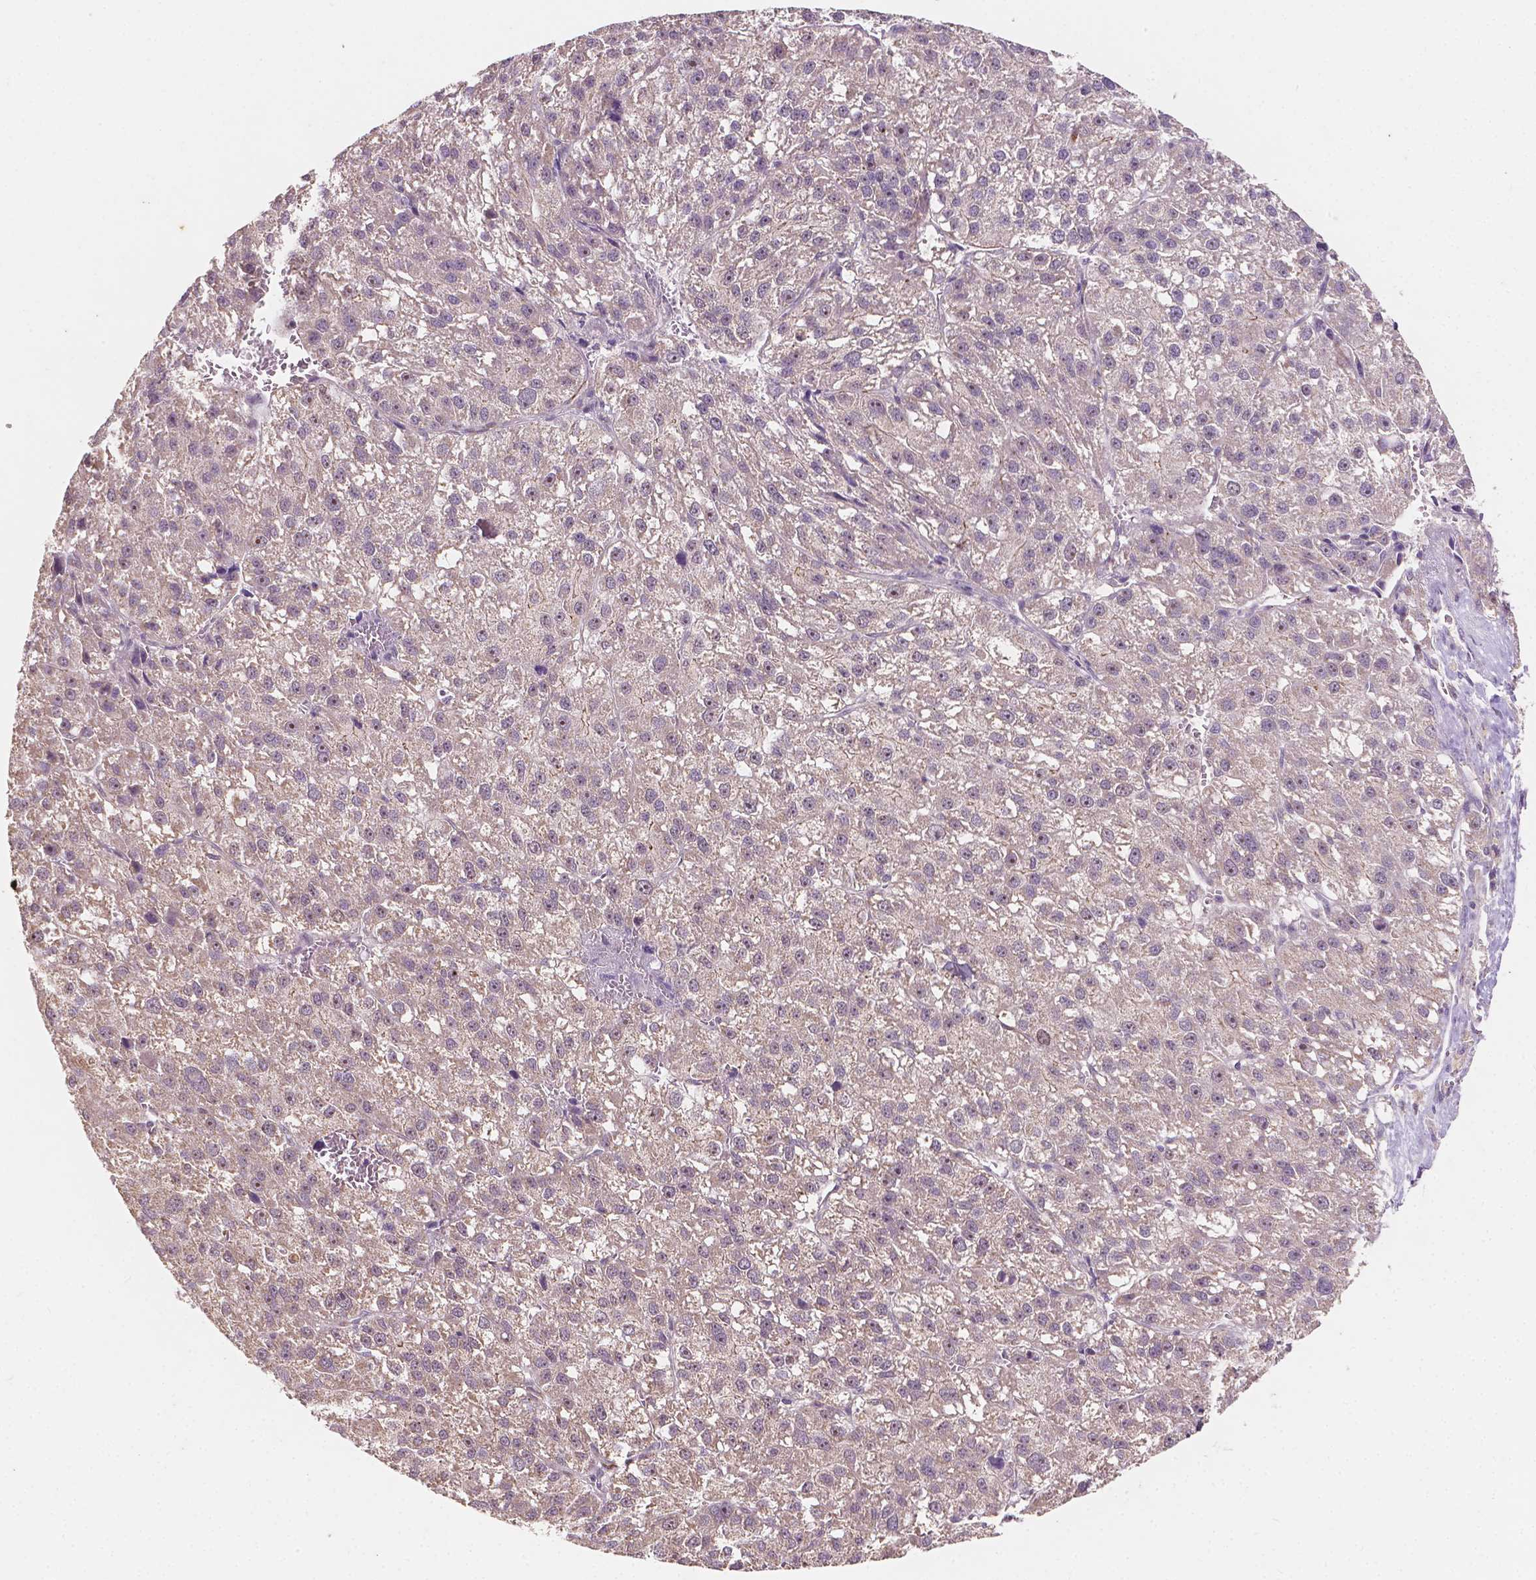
{"staining": {"intensity": "weak", "quantity": "25%-75%", "location": "cytoplasmic/membranous"}, "tissue": "liver cancer", "cell_type": "Tumor cells", "image_type": "cancer", "snomed": [{"axis": "morphology", "description": "Carcinoma, Hepatocellular, NOS"}, {"axis": "topography", "description": "Liver"}], "caption": "This is a histology image of IHC staining of liver cancer, which shows weak staining in the cytoplasmic/membranous of tumor cells.", "gene": "SIRT2", "patient": {"sex": "female", "age": 70}}